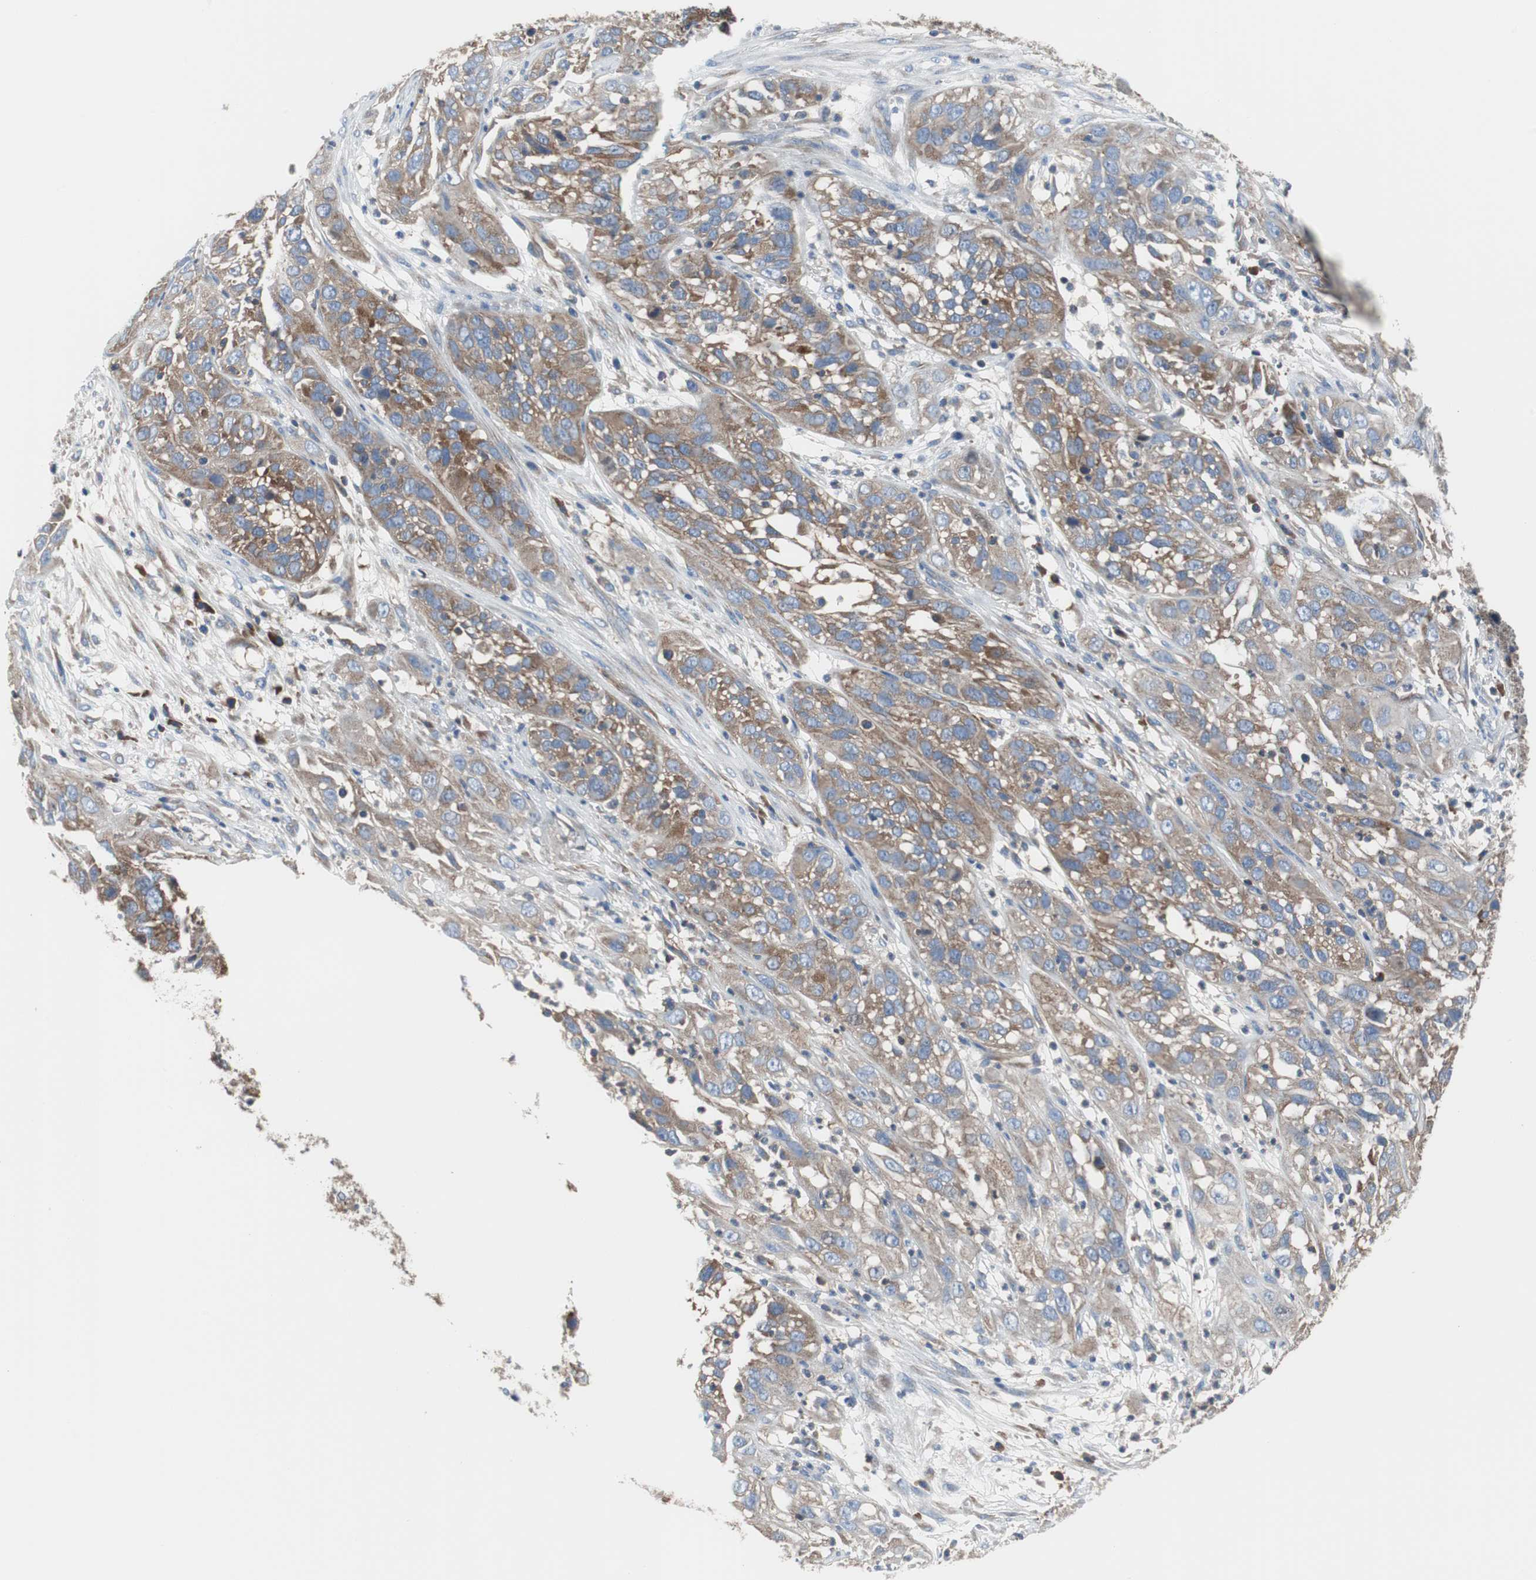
{"staining": {"intensity": "moderate", "quantity": ">75%", "location": "cytoplasmic/membranous"}, "tissue": "cervical cancer", "cell_type": "Tumor cells", "image_type": "cancer", "snomed": [{"axis": "morphology", "description": "Squamous cell carcinoma, NOS"}, {"axis": "topography", "description": "Cervix"}], "caption": "There is medium levels of moderate cytoplasmic/membranous expression in tumor cells of cervical squamous cell carcinoma, as demonstrated by immunohistochemical staining (brown color).", "gene": "BRAF", "patient": {"sex": "female", "age": 32}}